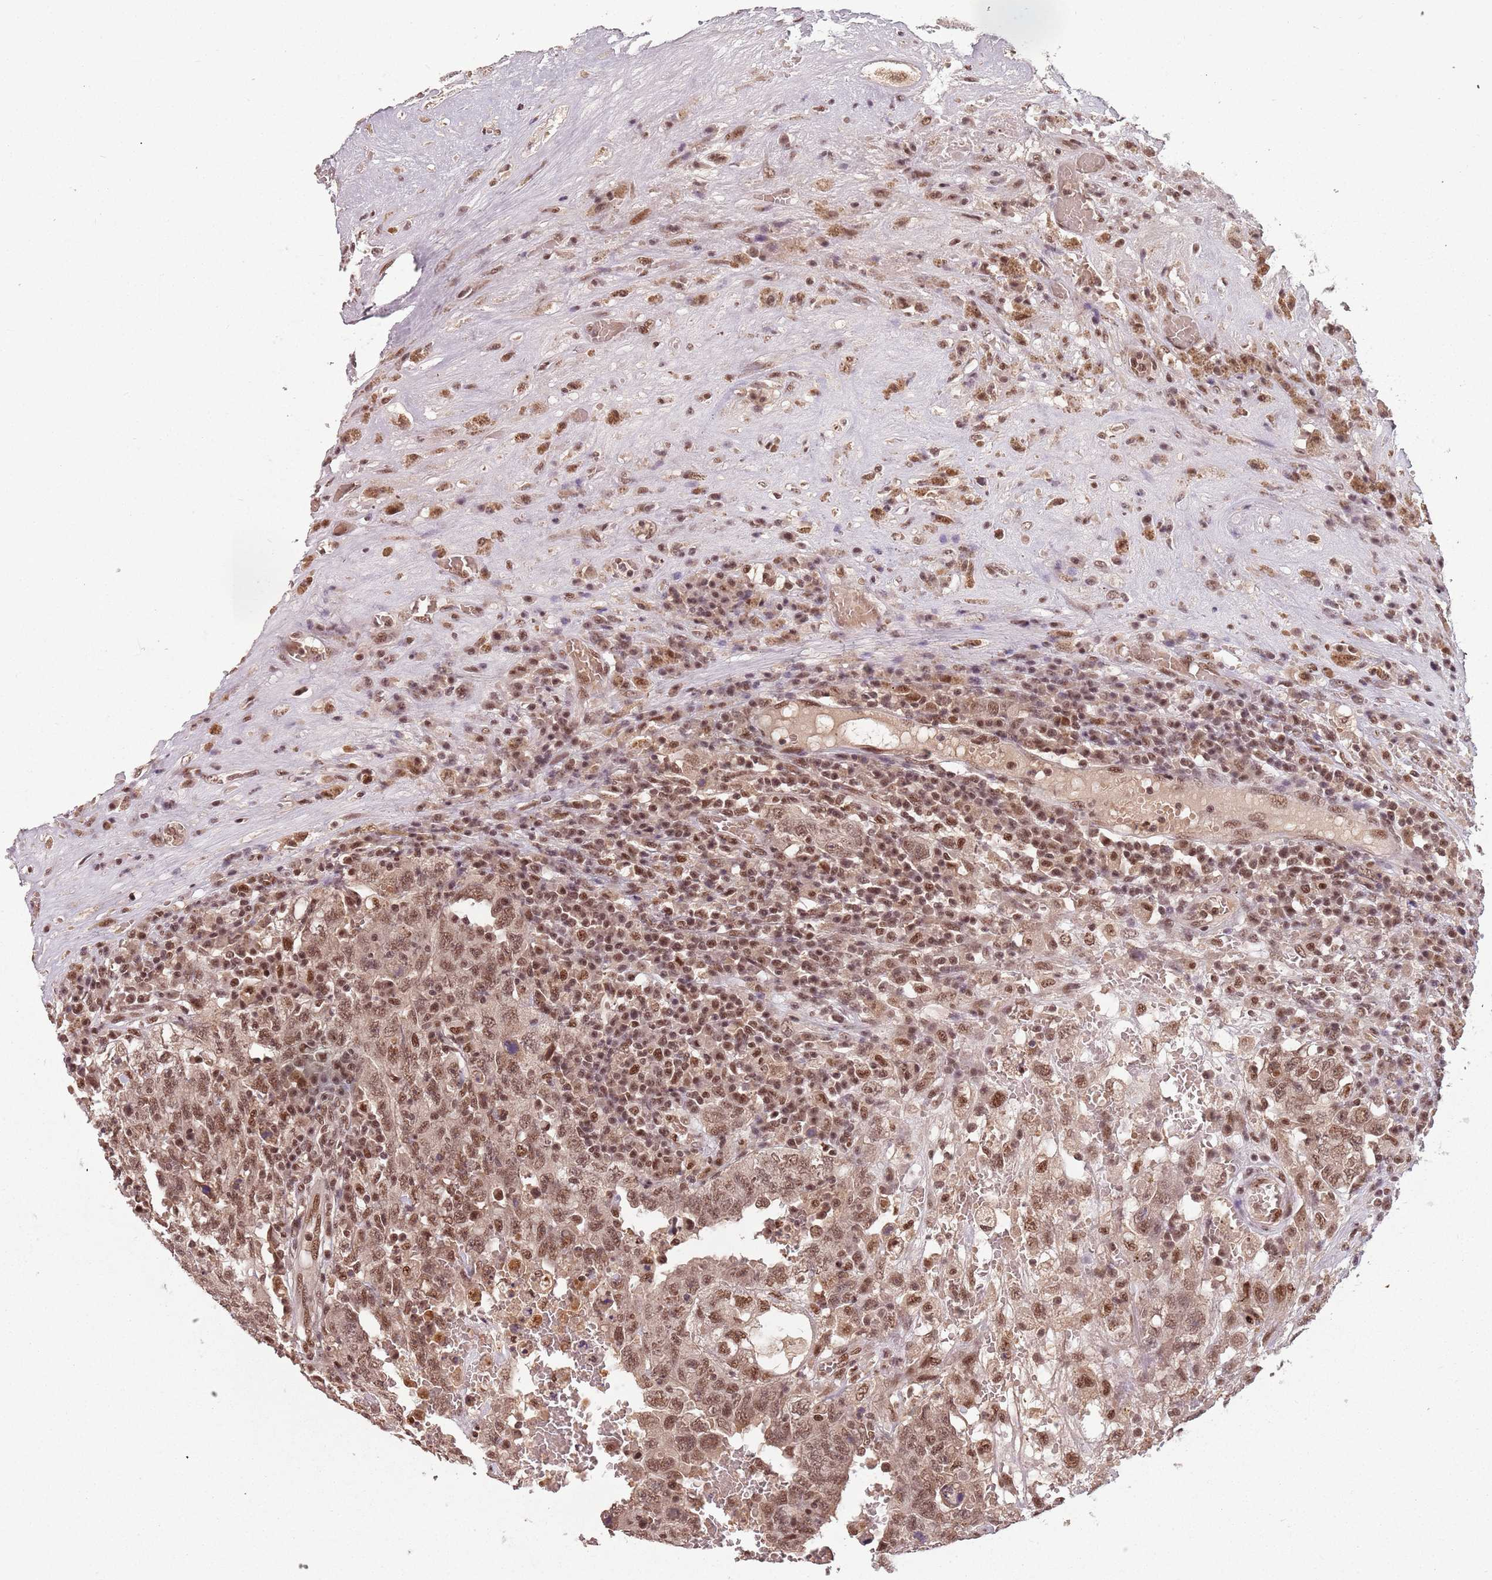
{"staining": {"intensity": "moderate", "quantity": ">75%", "location": "nuclear"}, "tissue": "testis cancer", "cell_type": "Tumor cells", "image_type": "cancer", "snomed": [{"axis": "morphology", "description": "Carcinoma, Embryonal, NOS"}, {"axis": "topography", "description": "Testis"}], "caption": "Protein analysis of embryonal carcinoma (testis) tissue displays moderate nuclear staining in about >75% of tumor cells.", "gene": "NCBP1", "patient": {"sex": "male", "age": 26}}